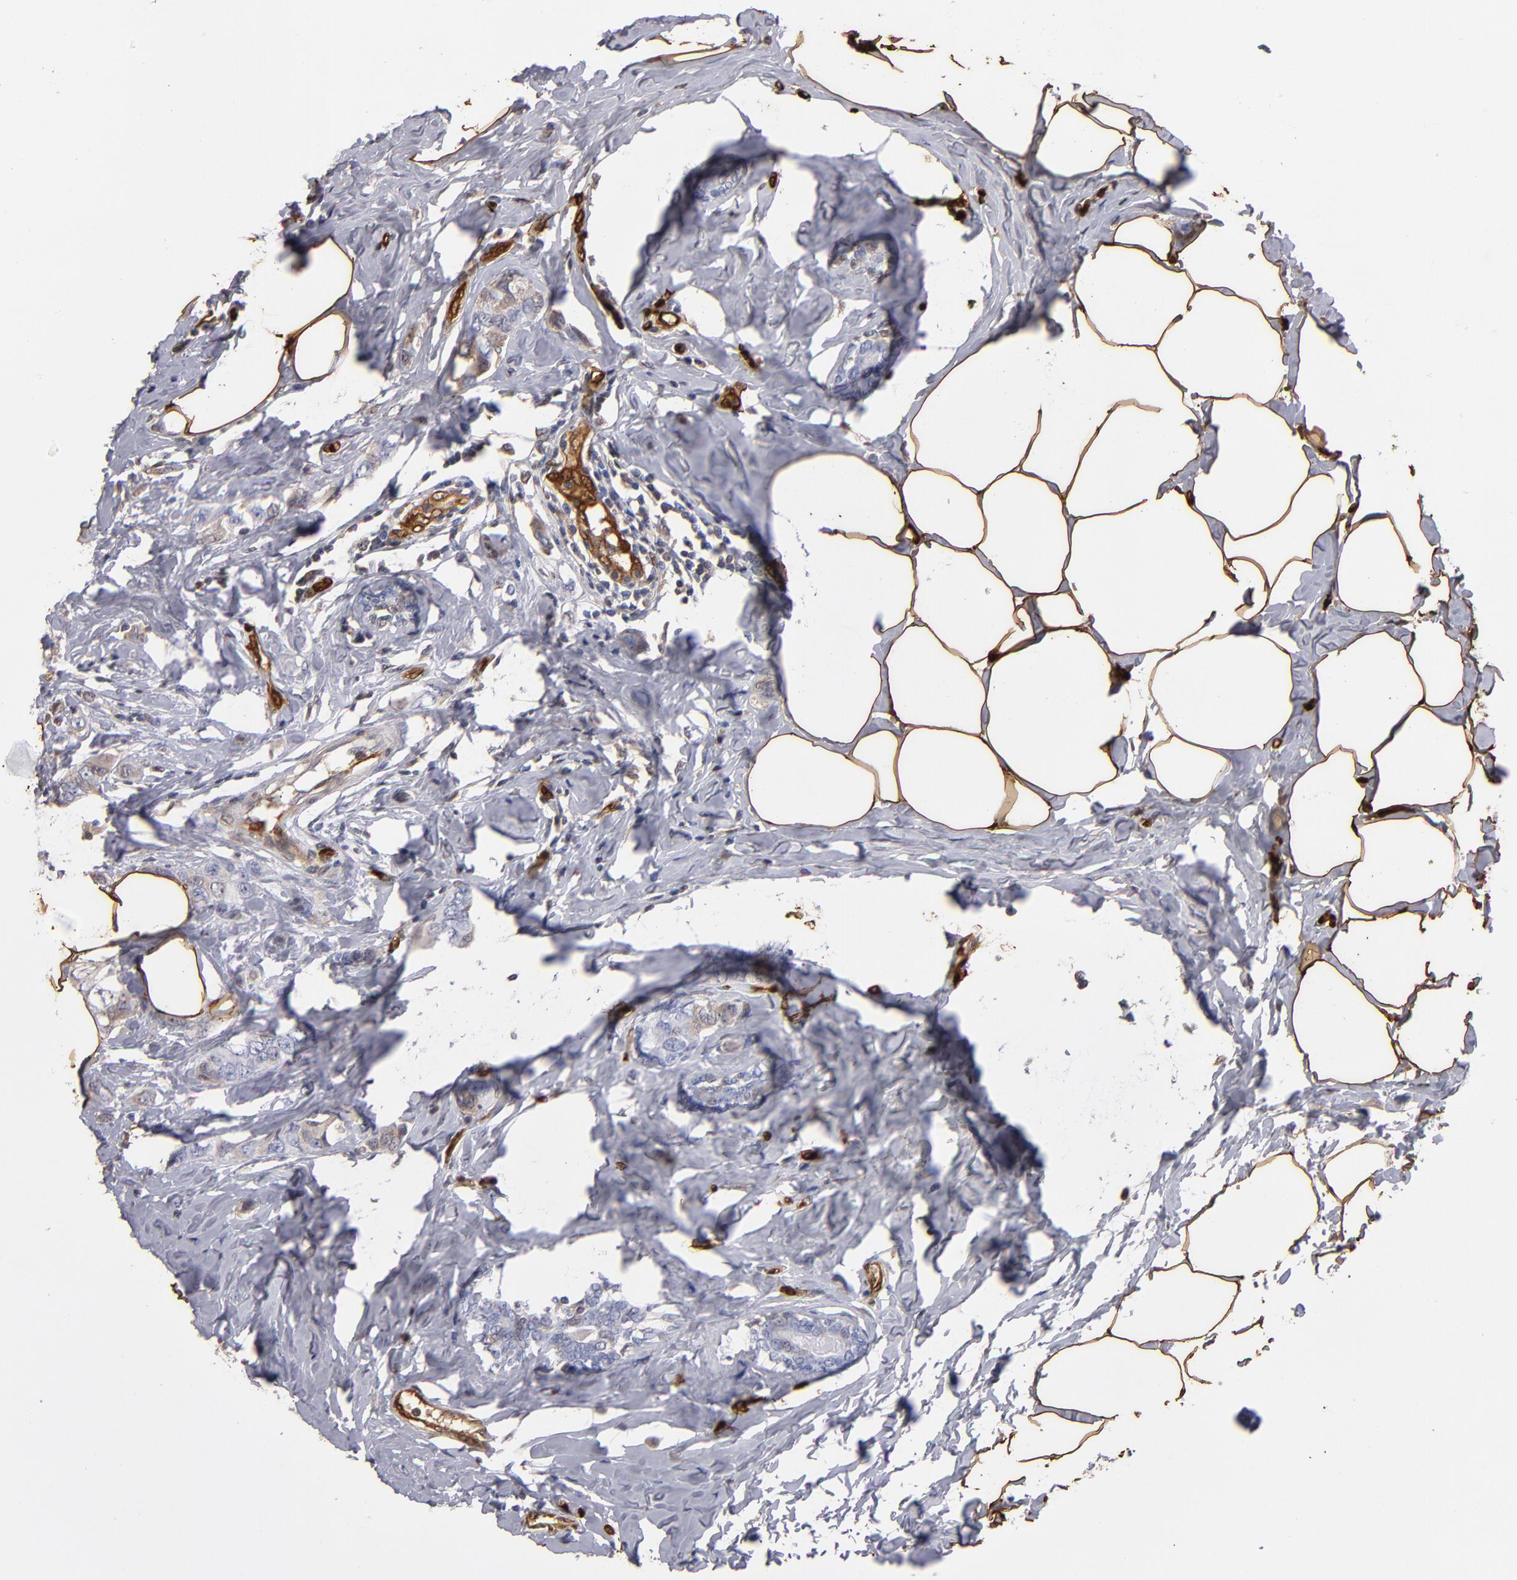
{"staining": {"intensity": "weak", "quantity": "<25%", "location": "cytoplasmic/membranous"}, "tissue": "breast cancer", "cell_type": "Tumor cells", "image_type": "cancer", "snomed": [{"axis": "morphology", "description": "Normal tissue, NOS"}, {"axis": "morphology", "description": "Duct carcinoma"}, {"axis": "topography", "description": "Breast"}], "caption": "There is no significant positivity in tumor cells of breast cancer (invasive ductal carcinoma).", "gene": "FABP4", "patient": {"sex": "female", "age": 50}}